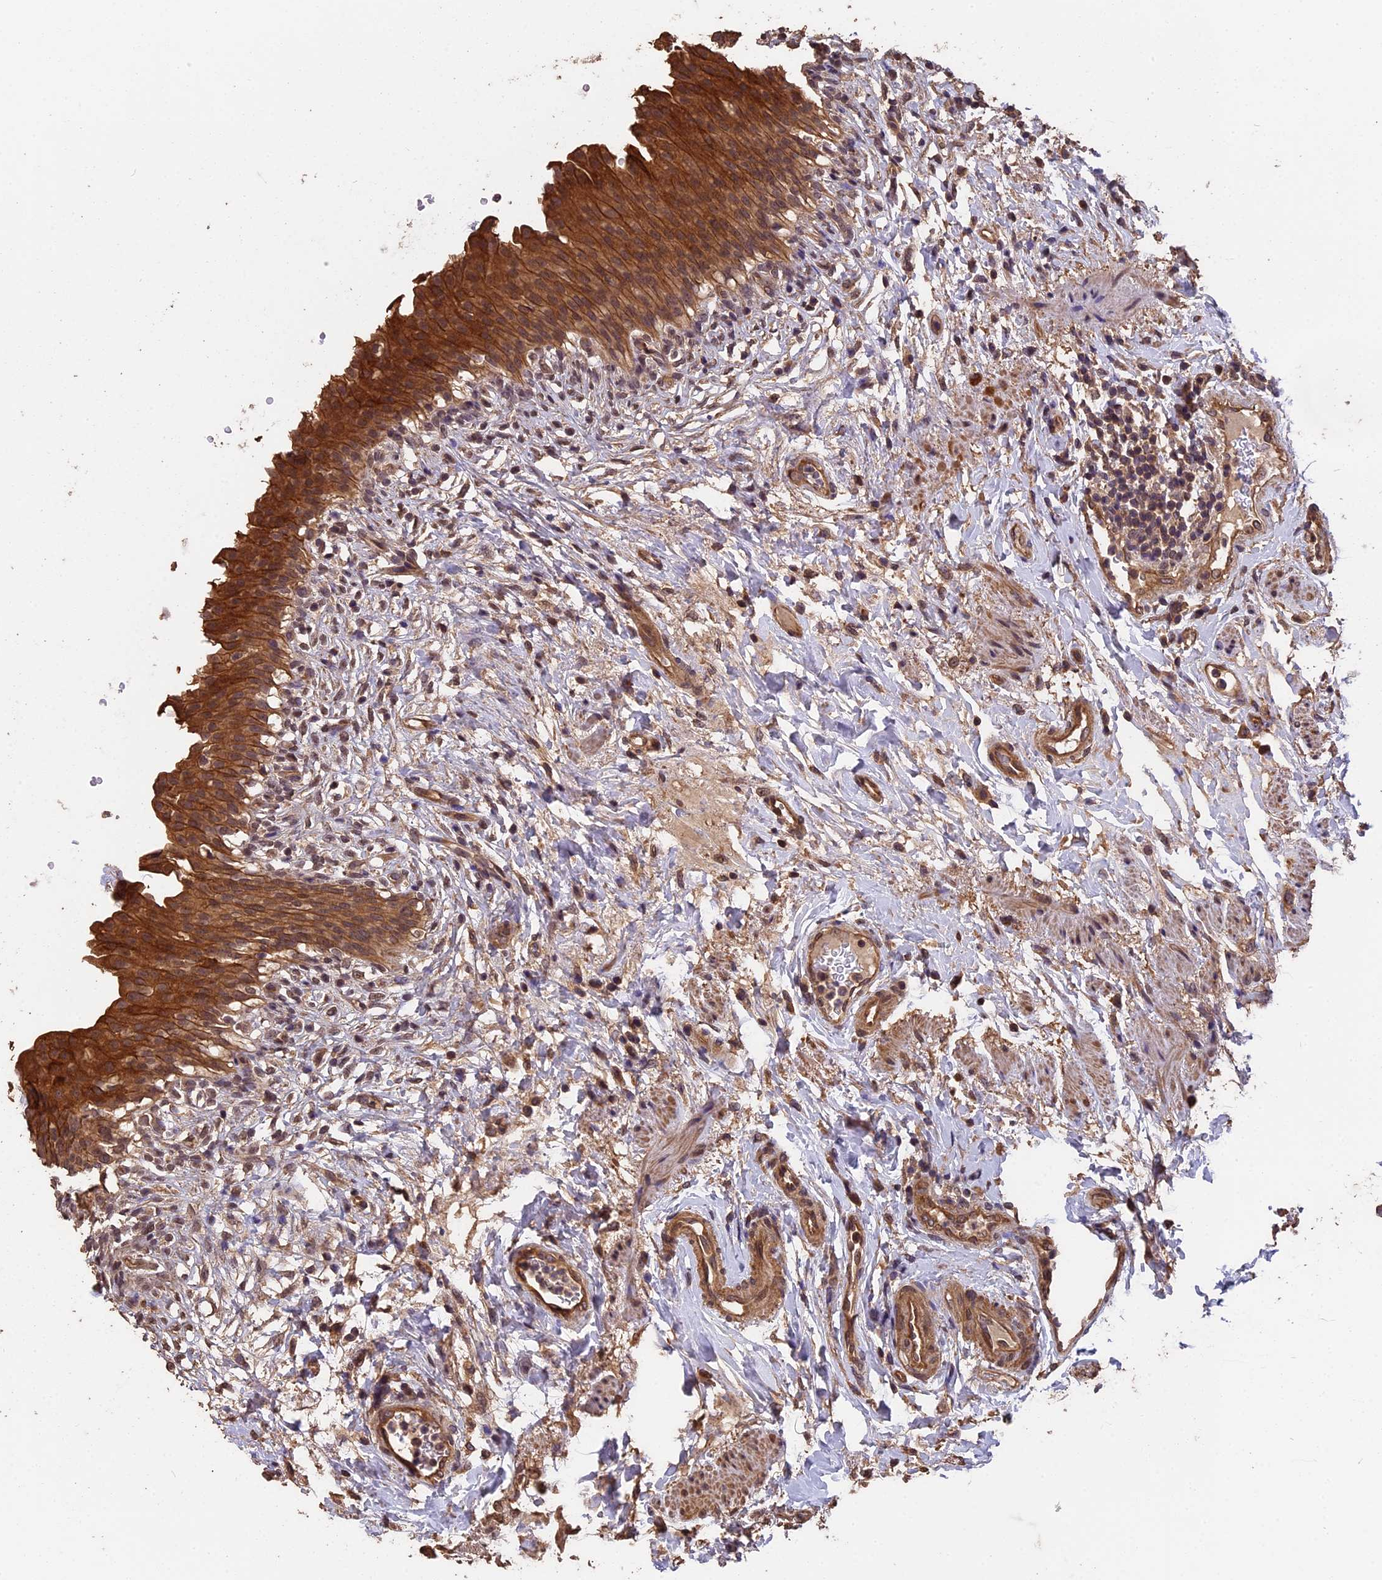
{"staining": {"intensity": "strong", "quantity": ">75%", "location": "cytoplasmic/membranous"}, "tissue": "urinary bladder", "cell_type": "Urothelial cells", "image_type": "normal", "snomed": [{"axis": "morphology", "description": "Normal tissue, NOS"}, {"axis": "topography", "description": "Urinary bladder"}], "caption": "Urothelial cells exhibit high levels of strong cytoplasmic/membranous staining in approximately >75% of cells in normal human urinary bladder.", "gene": "CHD9", "patient": {"sex": "female", "age": 60}}